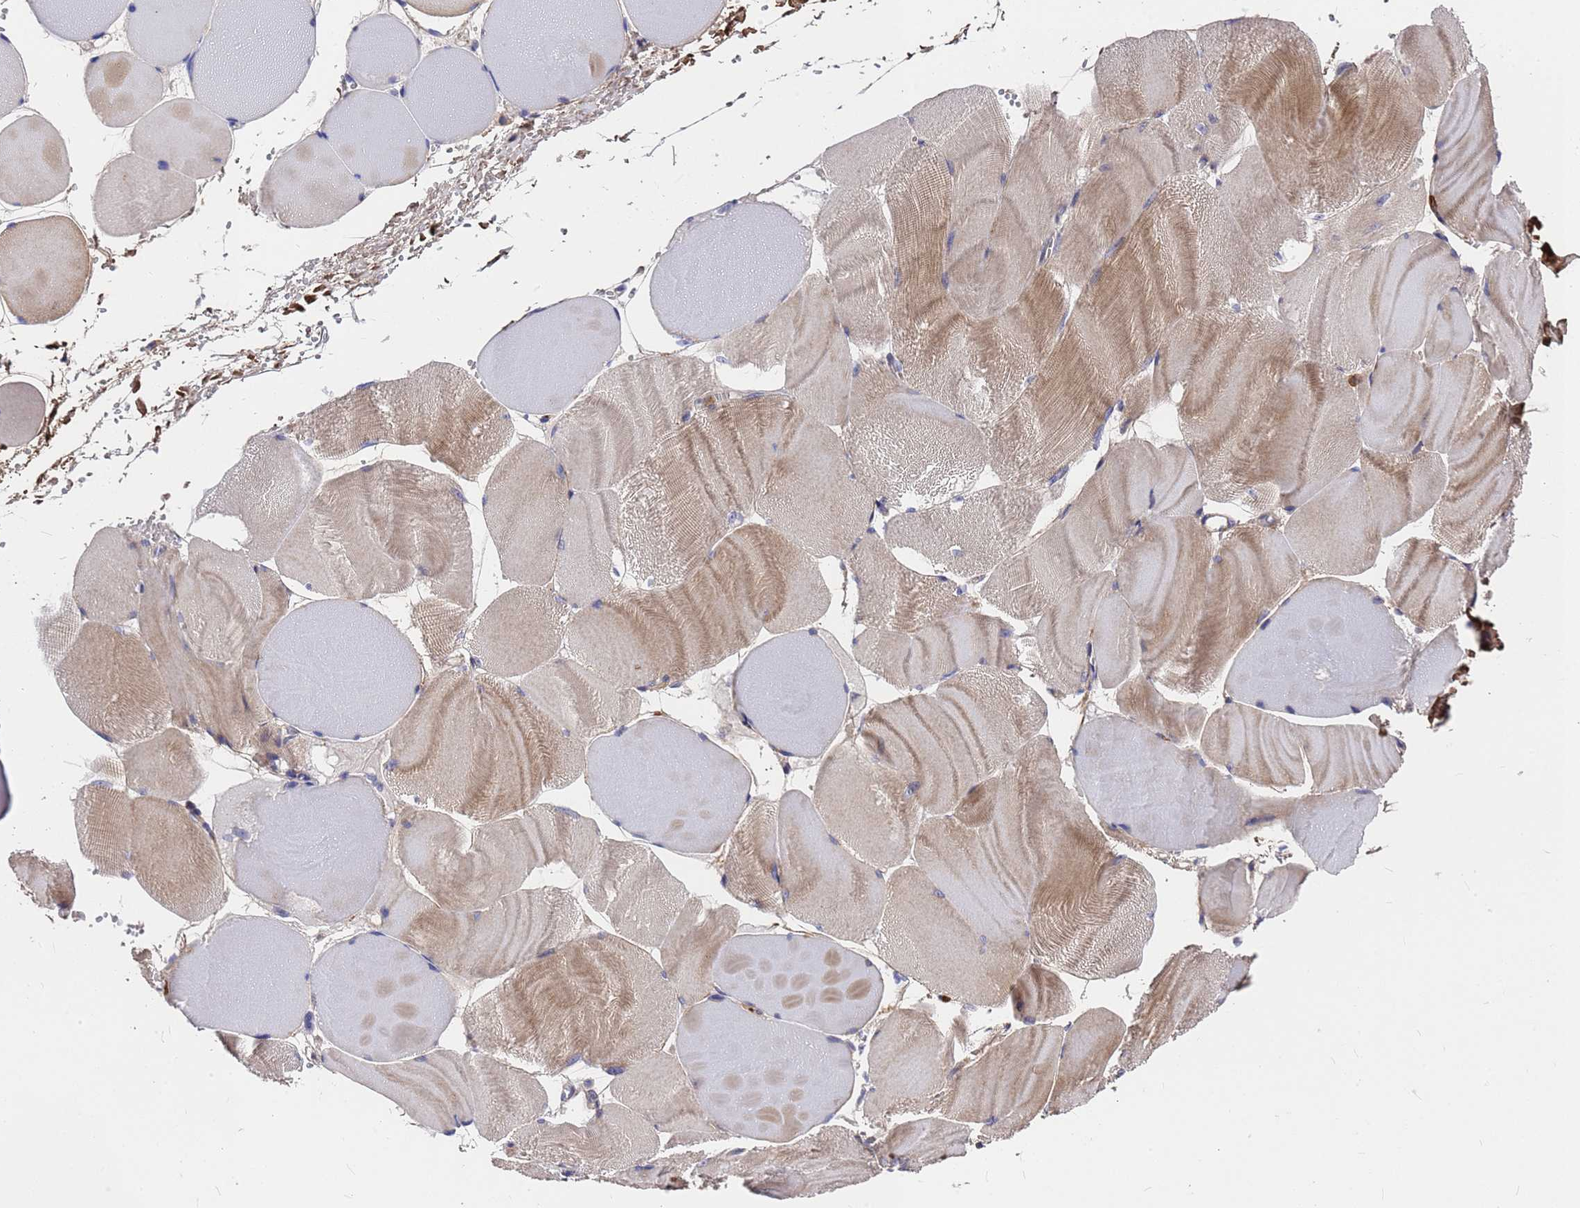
{"staining": {"intensity": "moderate", "quantity": "25%-75%", "location": "cytoplasmic/membranous"}, "tissue": "skeletal muscle", "cell_type": "Myocytes", "image_type": "normal", "snomed": [{"axis": "morphology", "description": "Normal tissue, NOS"}, {"axis": "morphology", "description": "Basal cell carcinoma"}, {"axis": "topography", "description": "Skeletal muscle"}], "caption": "Benign skeletal muscle shows moderate cytoplasmic/membranous staining in about 25%-75% of myocytes (Stains: DAB (3,3'-diaminobenzidine) in brown, nuclei in blue, Microscopy: brightfield microscopy at high magnification)..", "gene": "ZNF717", "patient": {"sex": "female", "age": 64}}